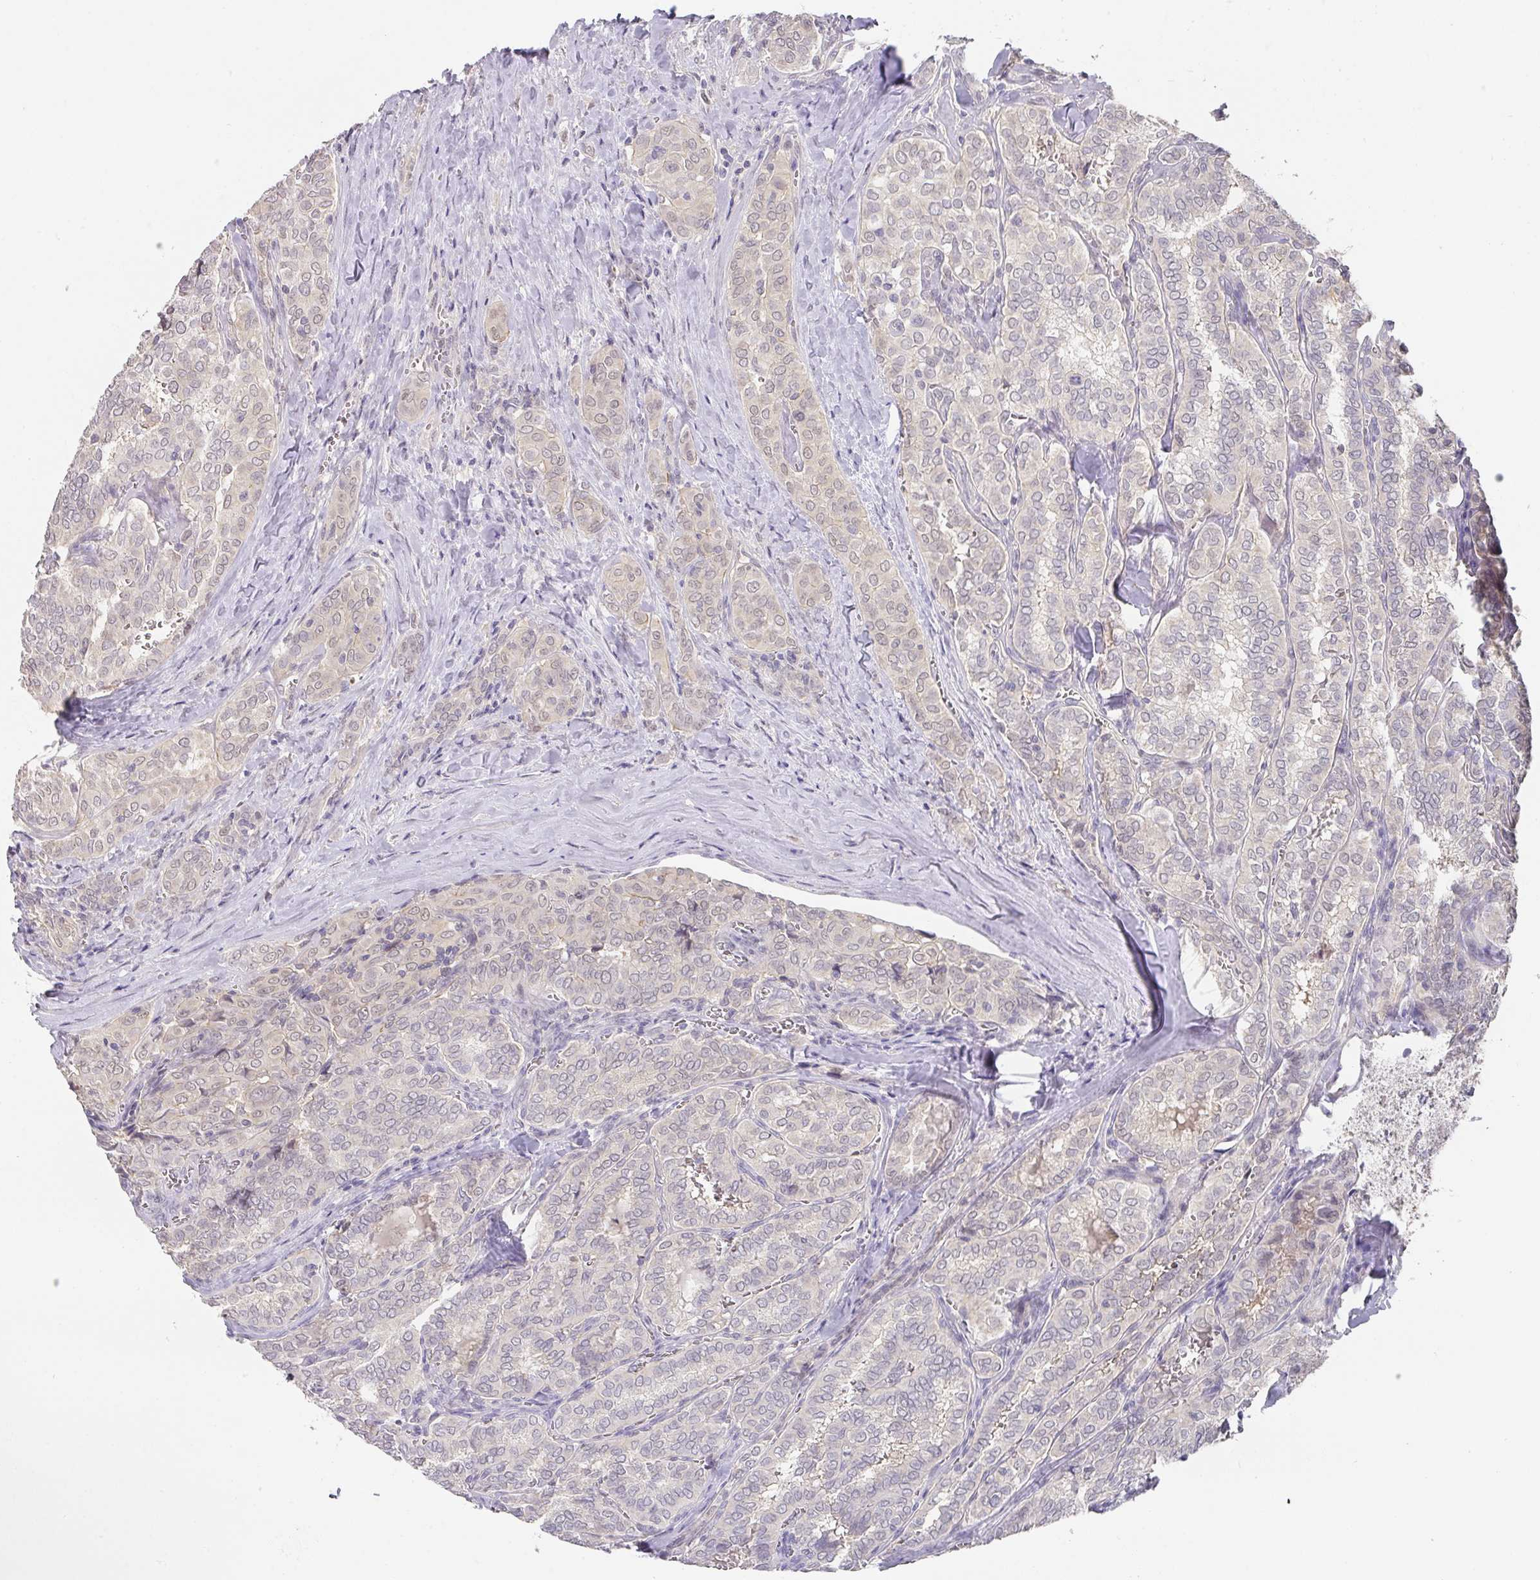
{"staining": {"intensity": "weak", "quantity": "<25%", "location": "nuclear"}, "tissue": "thyroid cancer", "cell_type": "Tumor cells", "image_type": "cancer", "snomed": [{"axis": "morphology", "description": "Papillary adenocarcinoma, NOS"}, {"axis": "topography", "description": "Thyroid gland"}], "caption": "Tumor cells are negative for brown protein staining in thyroid papillary adenocarcinoma.", "gene": "FOXN4", "patient": {"sex": "female", "age": 30}}